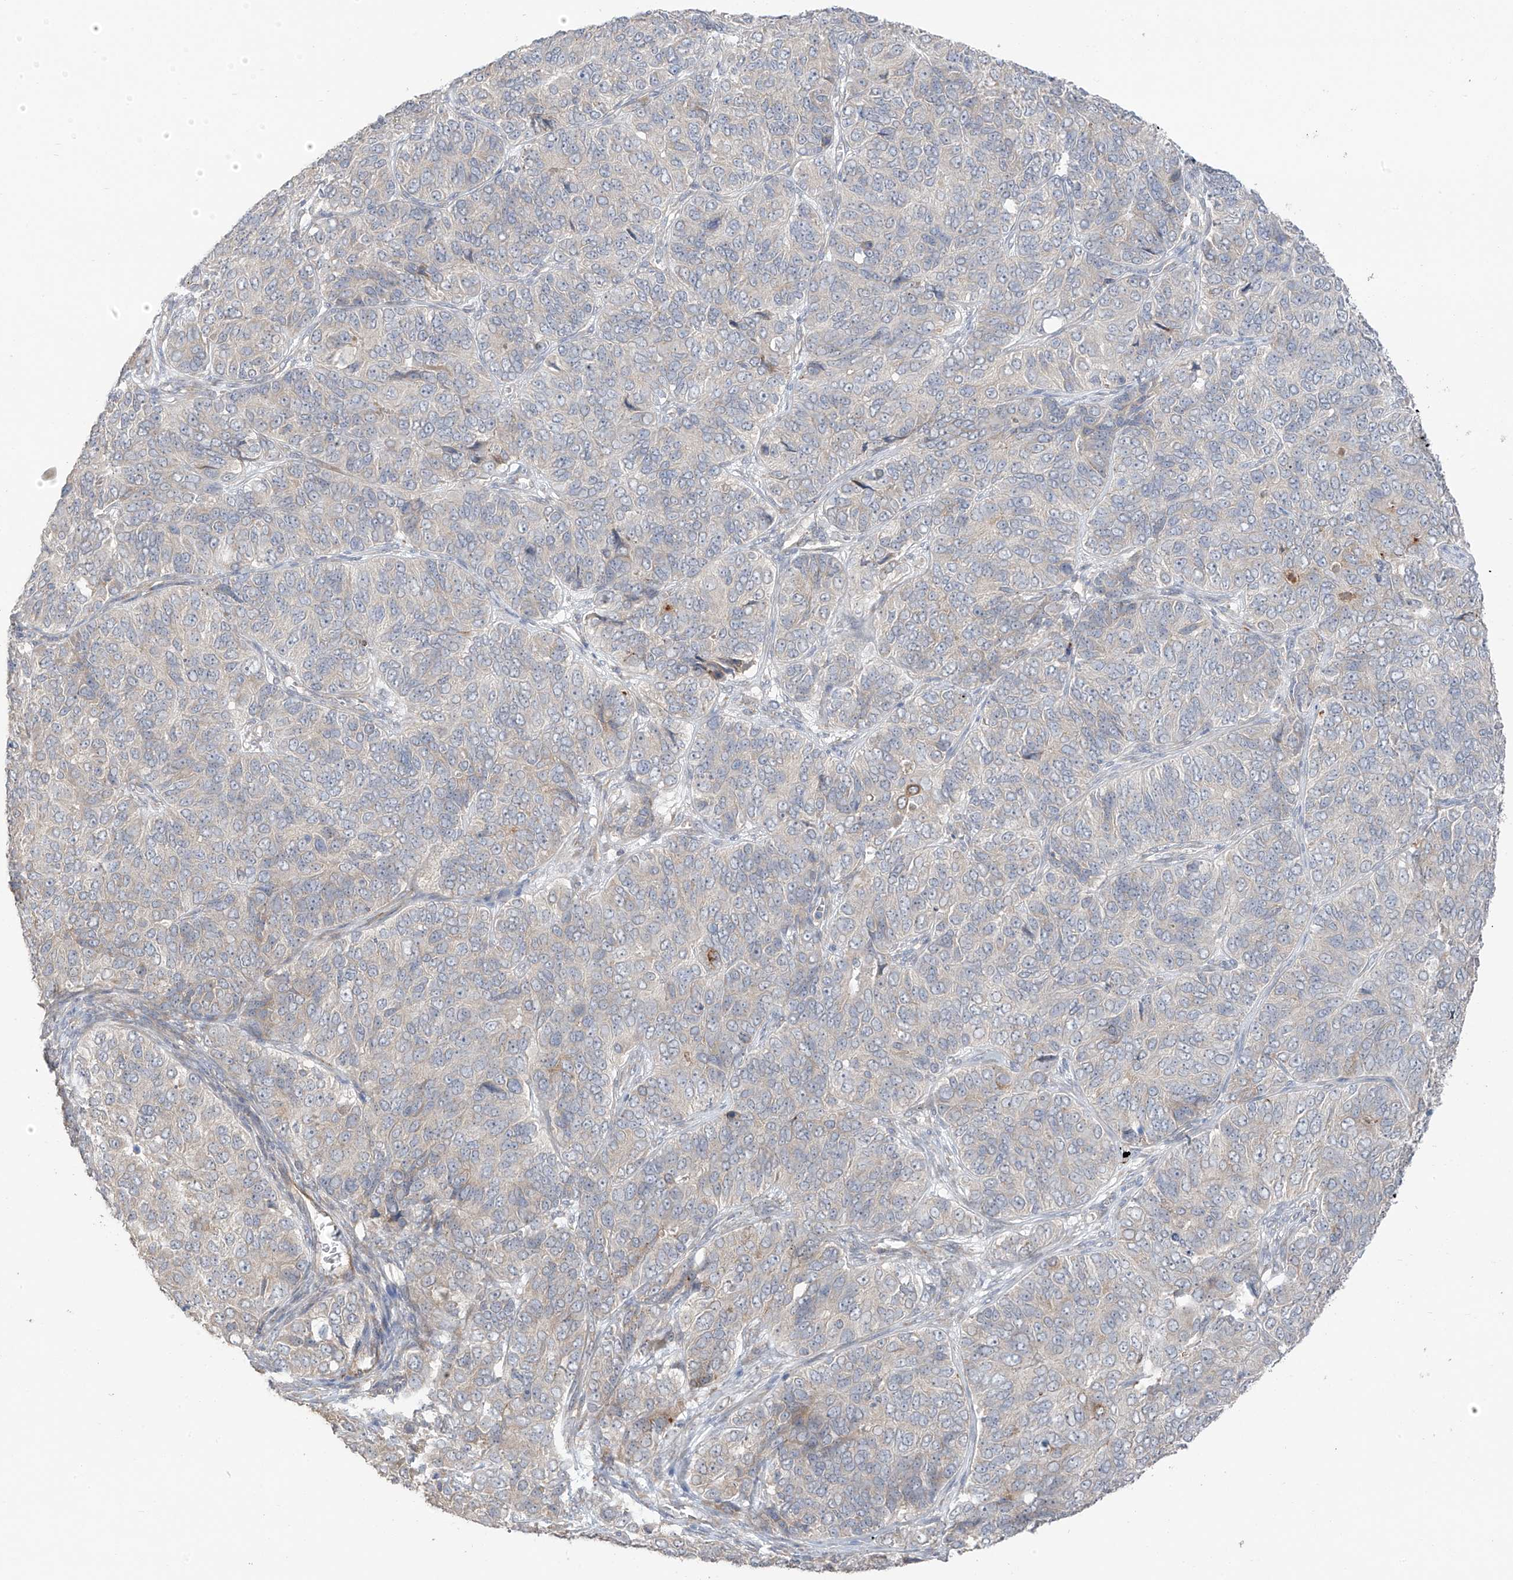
{"staining": {"intensity": "weak", "quantity": "<25%", "location": "cytoplasmic/membranous"}, "tissue": "ovarian cancer", "cell_type": "Tumor cells", "image_type": "cancer", "snomed": [{"axis": "morphology", "description": "Carcinoma, endometroid"}, {"axis": "topography", "description": "Ovary"}], "caption": "An immunohistochemistry (IHC) image of endometroid carcinoma (ovarian) is shown. There is no staining in tumor cells of endometroid carcinoma (ovarian).", "gene": "NALCN", "patient": {"sex": "female", "age": 51}}